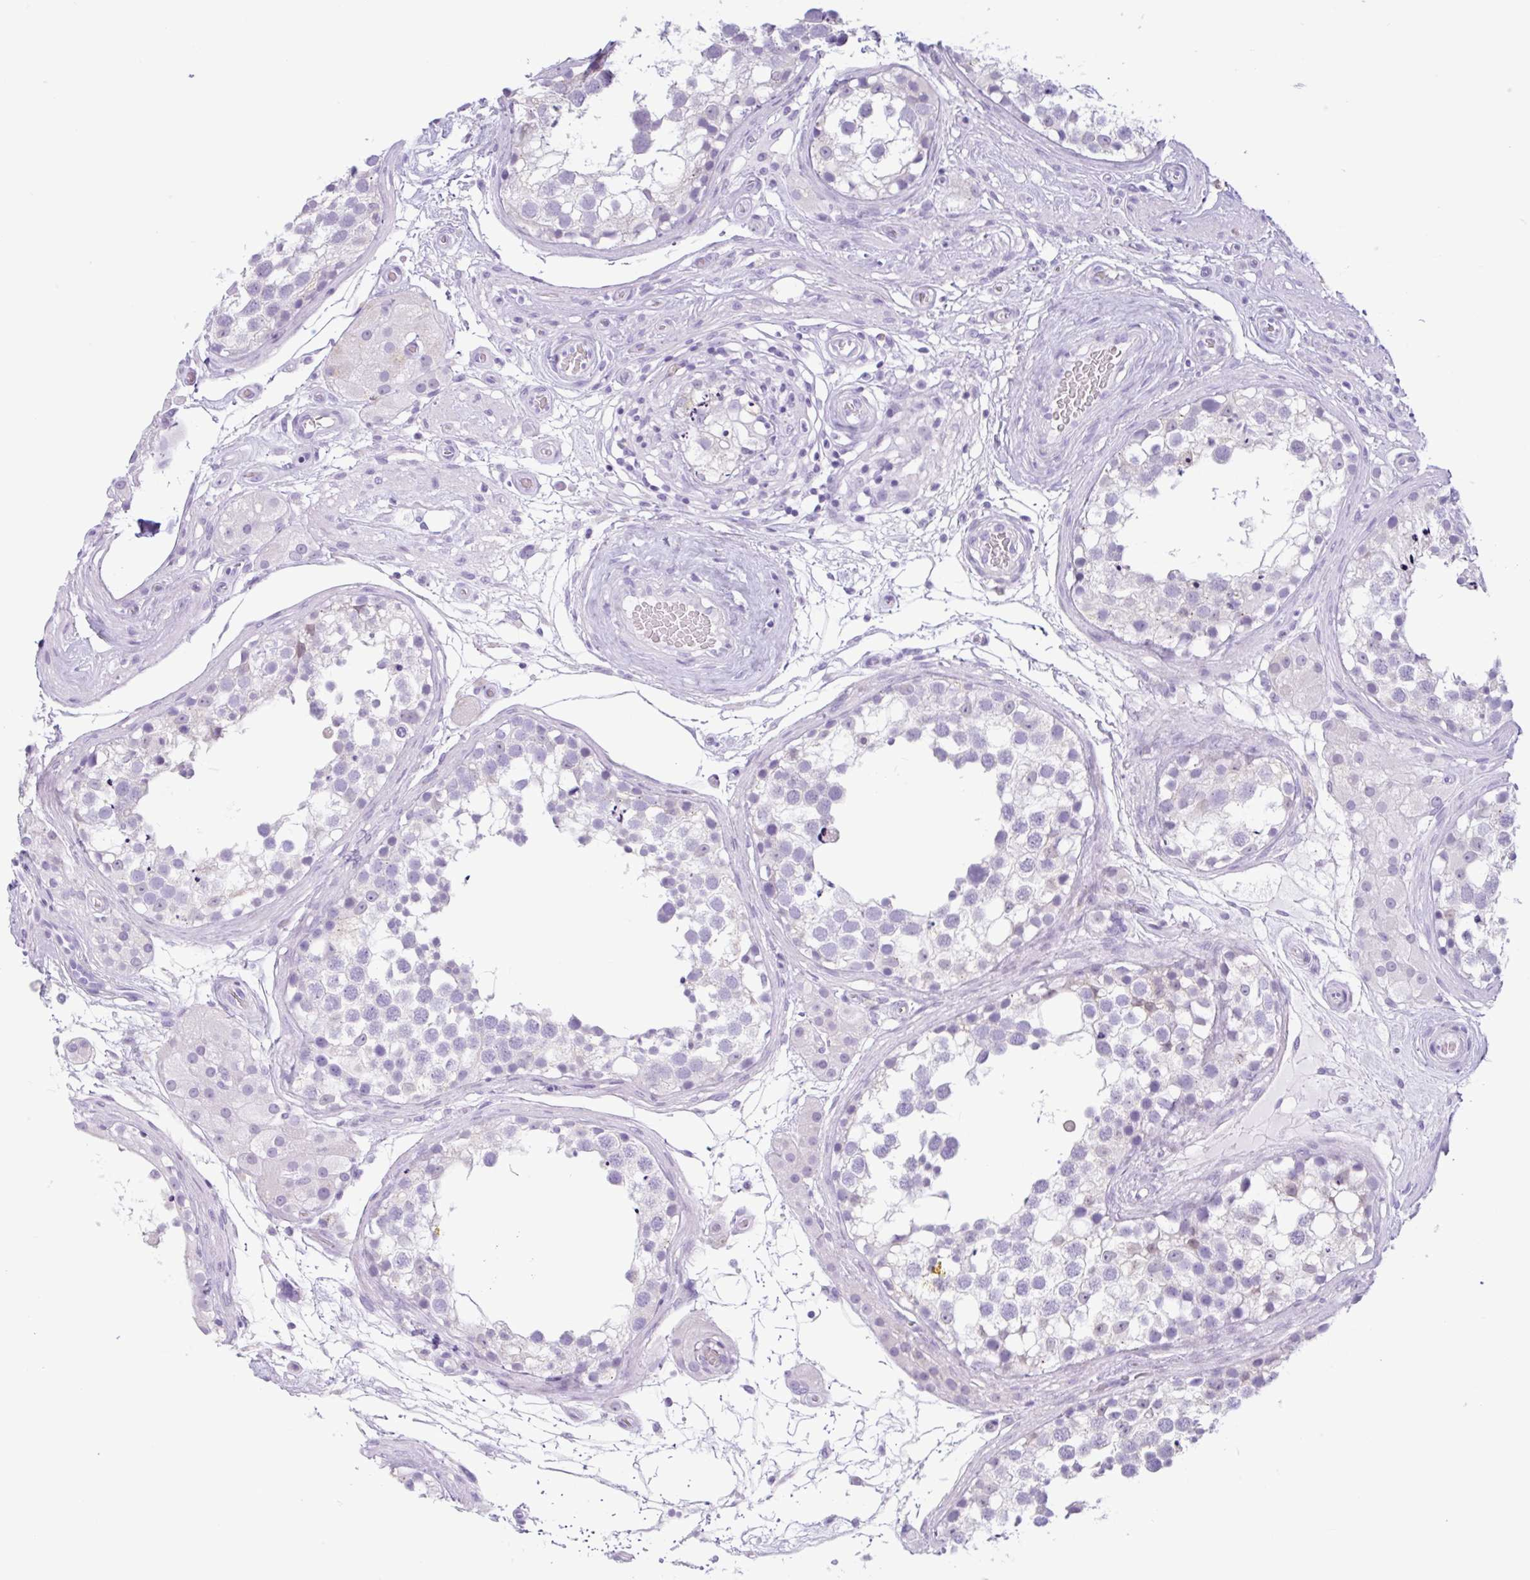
{"staining": {"intensity": "negative", "quantity": "none", "location": "none"}, "tissue": "testis", "cell_type": "Cells in seminiferous ducts", "image_type": "normal", "snomed": [{"axis": "morphology", "description": "Normal tissue, NOS"}, {"axis": "morphology", "description": "Seminoma, NOS"}, {"axis": "topography", "description": "Testis"}], "caption": "Immunohistochemistry photomicrograph of unremarkable testis: human testis stained with DAB (3,3'-diaminobenzidine) exhibits no significant protein positivity in cells in seminiferous ducts. (Stains: DAB (3,3'-diaminobenzidine) immunohistochemistry with hematoxylin counter stain, Microscopy: brightfield microscopy at high magnification).", "gene": "CTSE", "patient": {"sex": "male", "age": 65}}